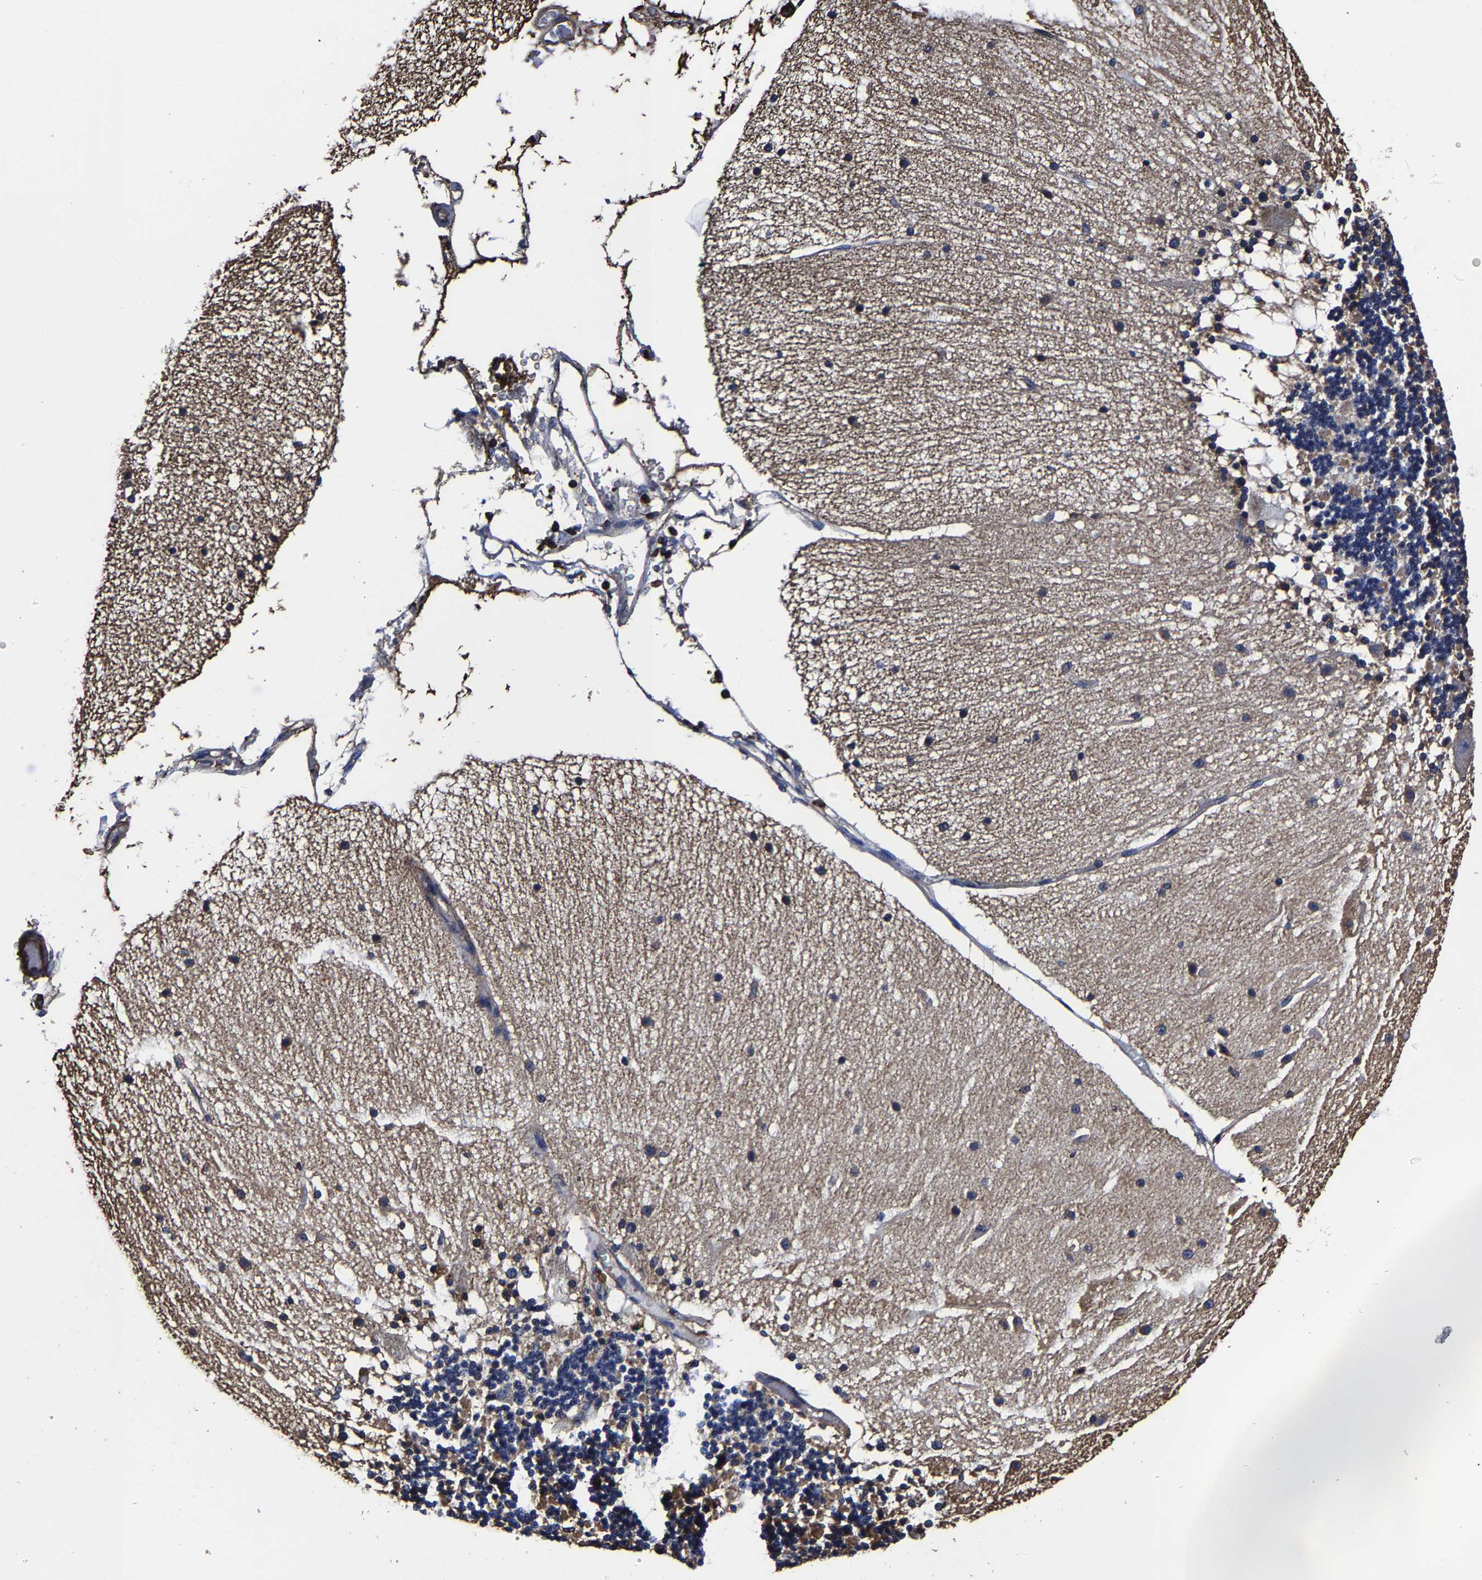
{"staining": {"intensity": "weak", "quantity": "<25%", "location": "cytoplasmic/membranous"}, "tissue": "cerebellum", "cell_type": "Cells in granular layer", "image_type": "normal", "snomed": [{"axis": "morphology", "description": "Normal tissue, NOS"}, {"axis": "topography", "description": "Cerebellum"}], "caption": "This image is of unremarkable cerebellum stained with immunohistochemistry to label a protein in brown with the nuclei are counter-stained blue. There is no expression in cells in granular layer. (Immunohistochemistry, brightfield microscopy, high magnification).", "gene": "SSH3", "patient": {"sex": "female", "age": 54}}